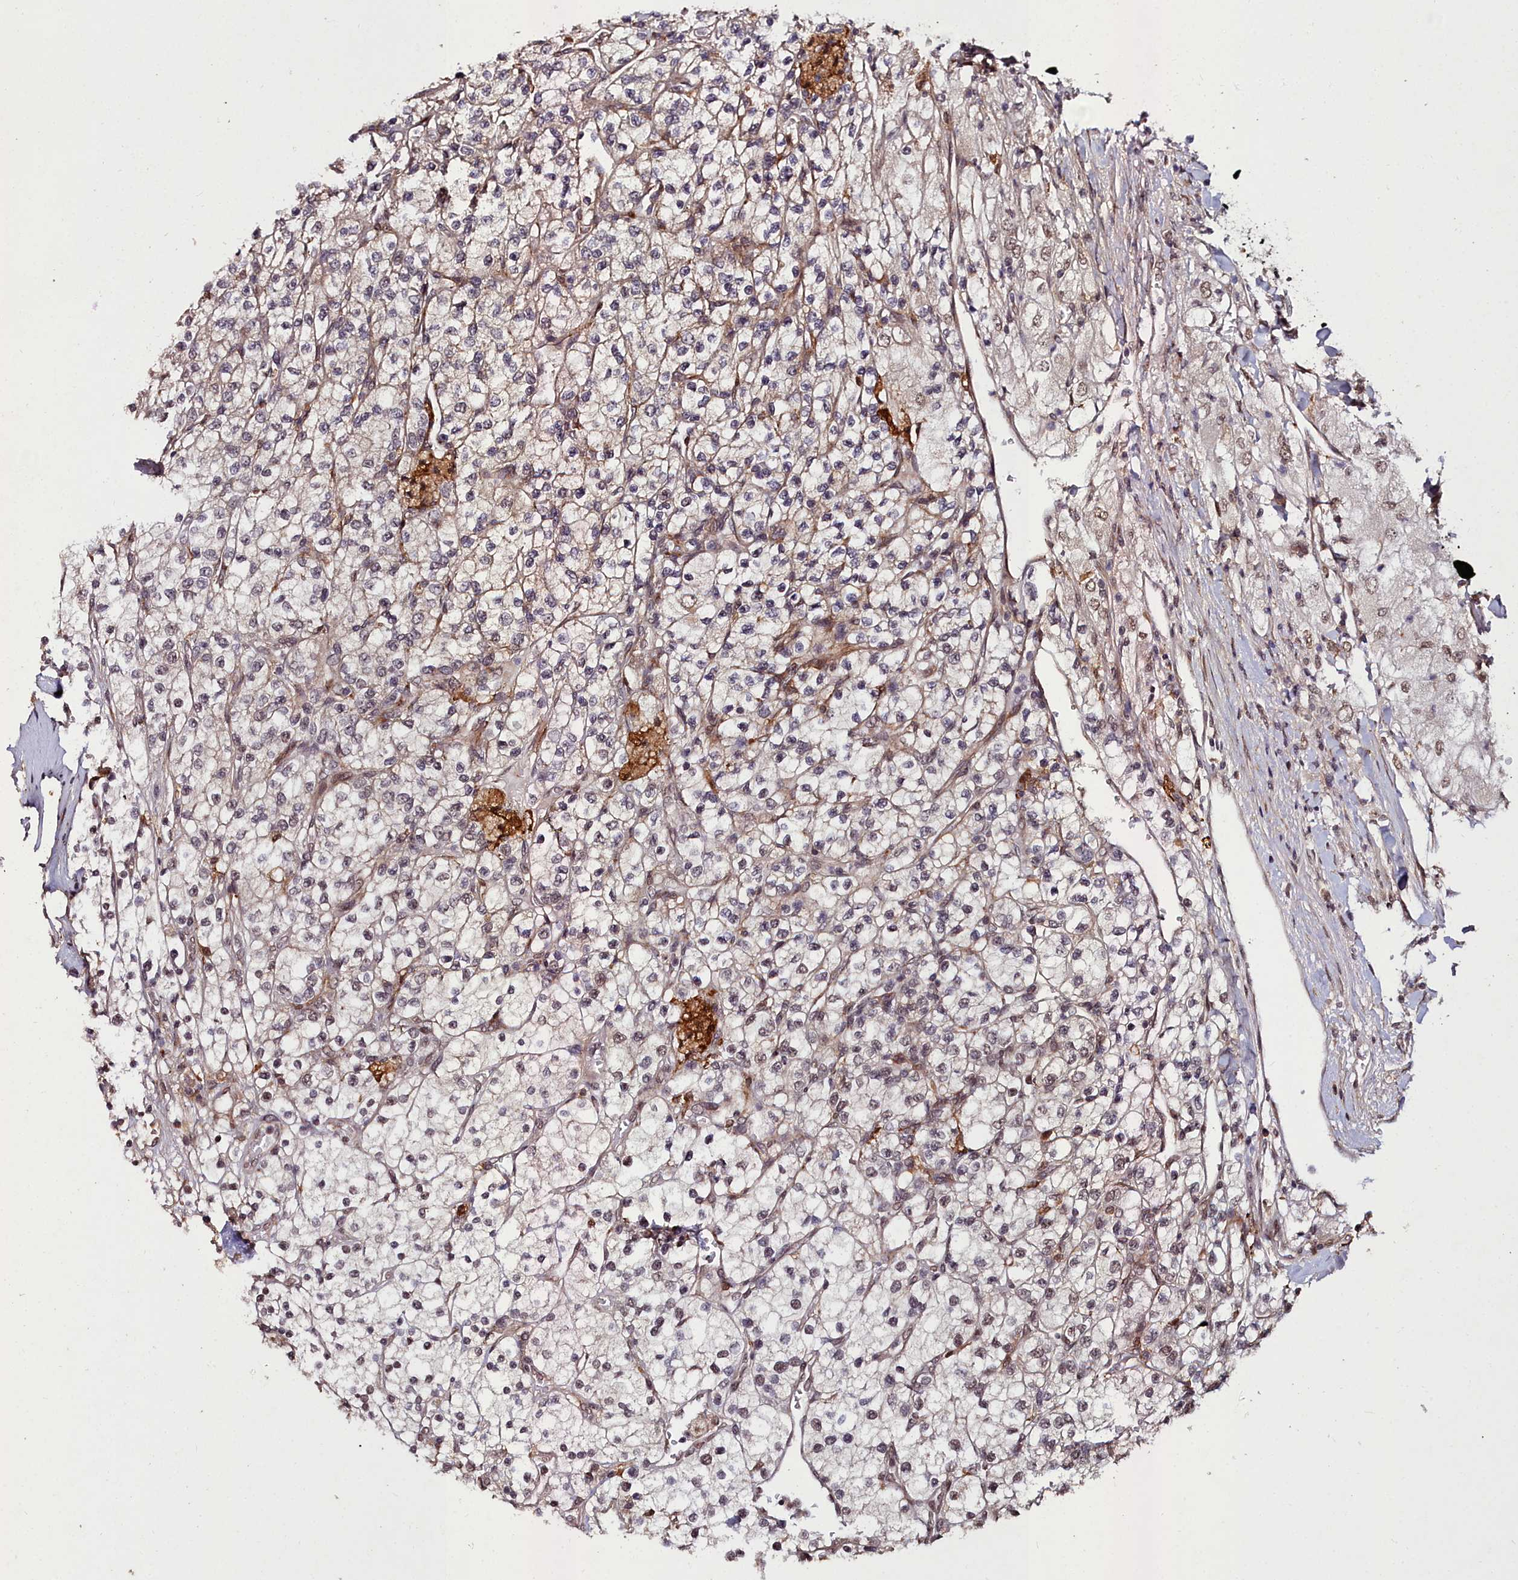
{"staining": {"intensity": "weak", "quantity": "<25%", "location": "nuclear"}, "tissue": "renal cancer", "cell_type": "Tumor cells", "image_type": "cancer", "snomed": [{"axis": "morphology", "description": "Adenocarcinoma, NOS"}, {"axis": "topography", "description": "Kidney"}], "caption": "High power microscopy histopathology image of an immunohistochemistry image of renal cancer (adenocarcinoma), revealing no significant staining in tumor cells.", "gene": "CXXC1", "patient": {"sex": "male", "age": 80}}